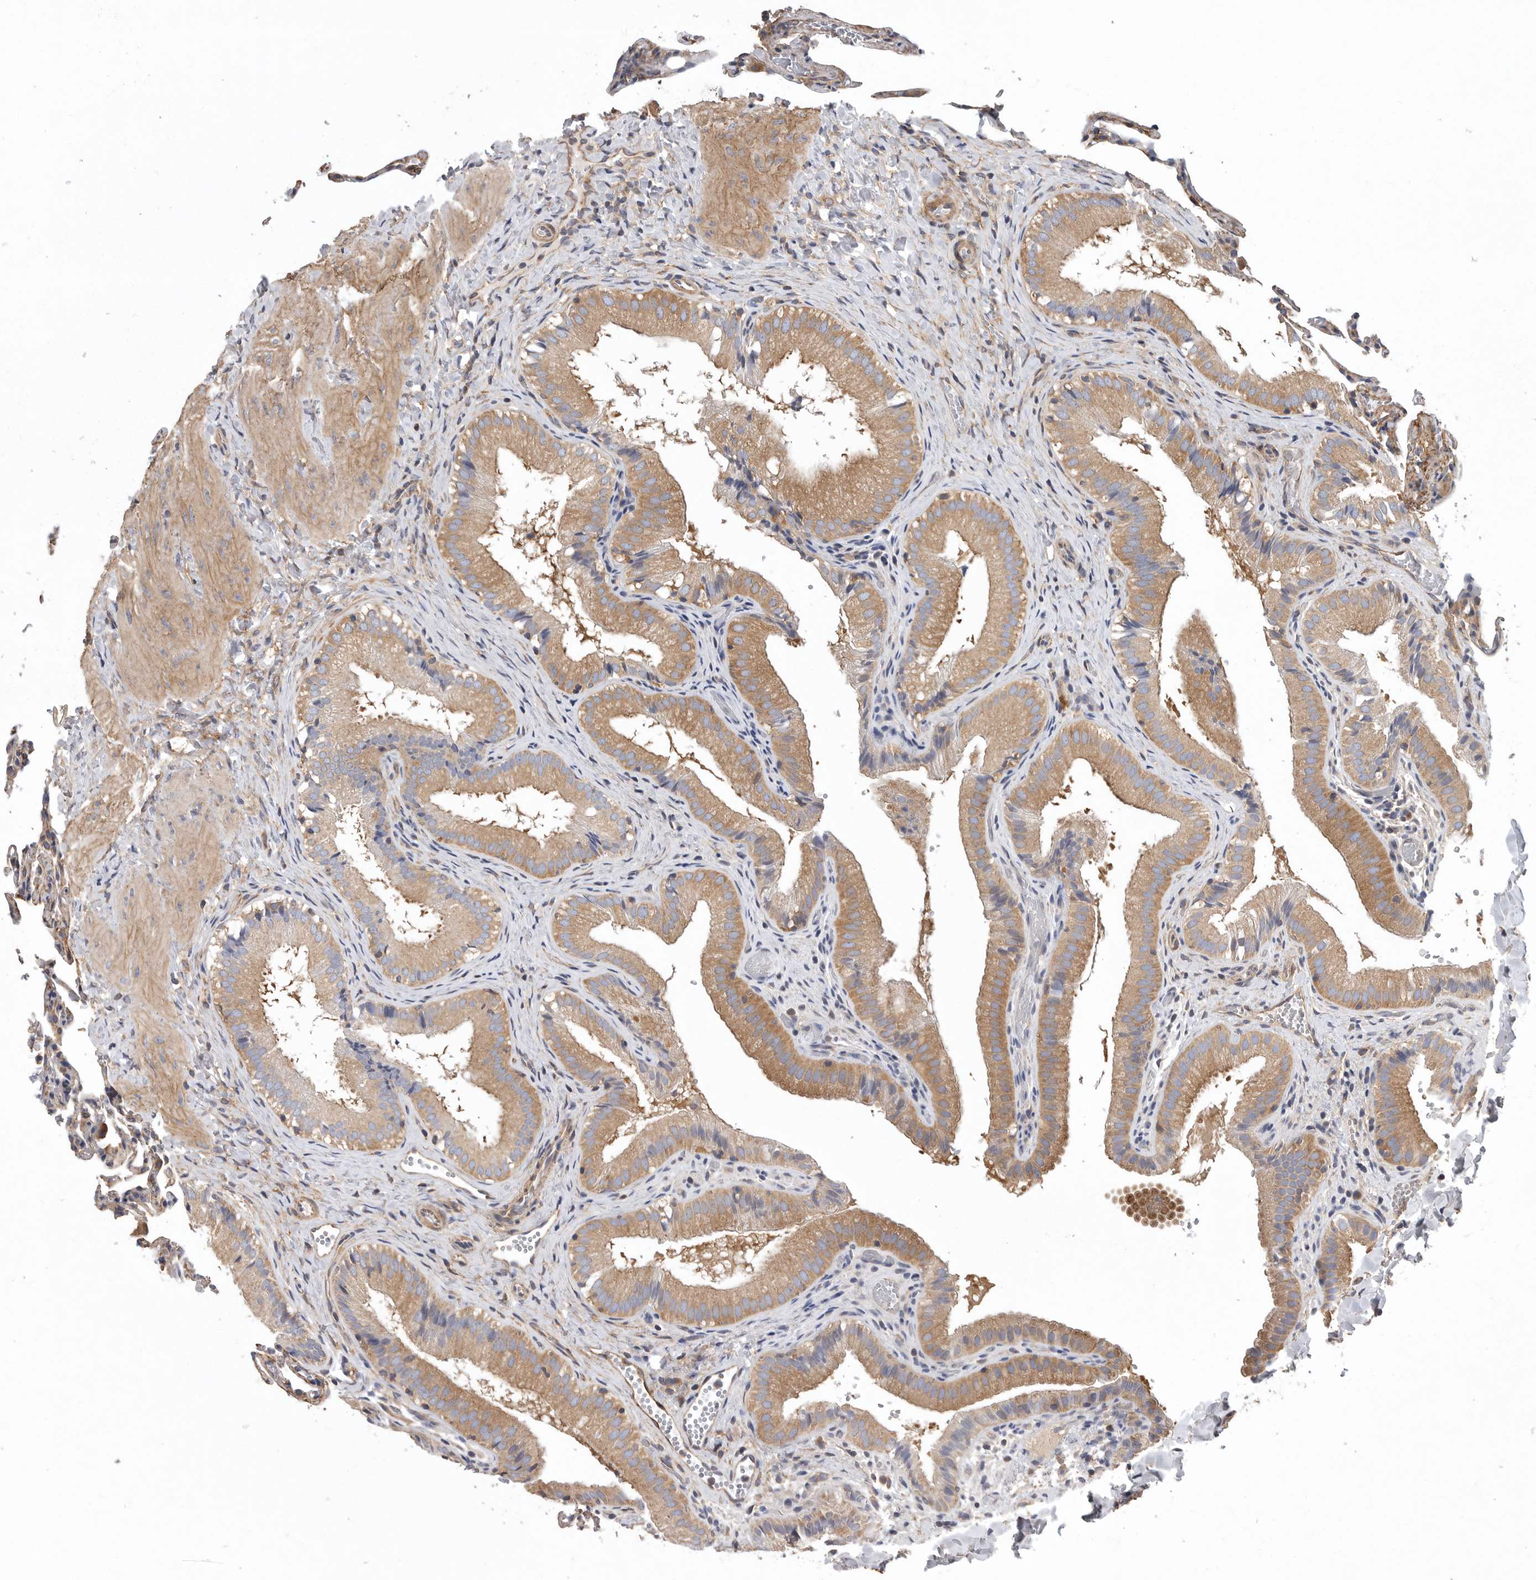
{"staining": {"intensity": "moderate", "quantity": ">75%", "location": "cytoplasmic/membranous"}, "tissue": "gallbladder", "cell_type": "Glandular cells", "image_type": "normal", "snomed": [{"axis": "morphology", "description": "Normal tissue, NOS"}, {"axis": "topography", "description": "Gallbladder"}], "caption": "Immunohistochemical staining of unremarkable gallbladder displays moderate cytoplasmic/membranous protein expression in about >75% of glandular cells.", "gene": "OXR1", "patient": {"sex": "female", "age": 30}}